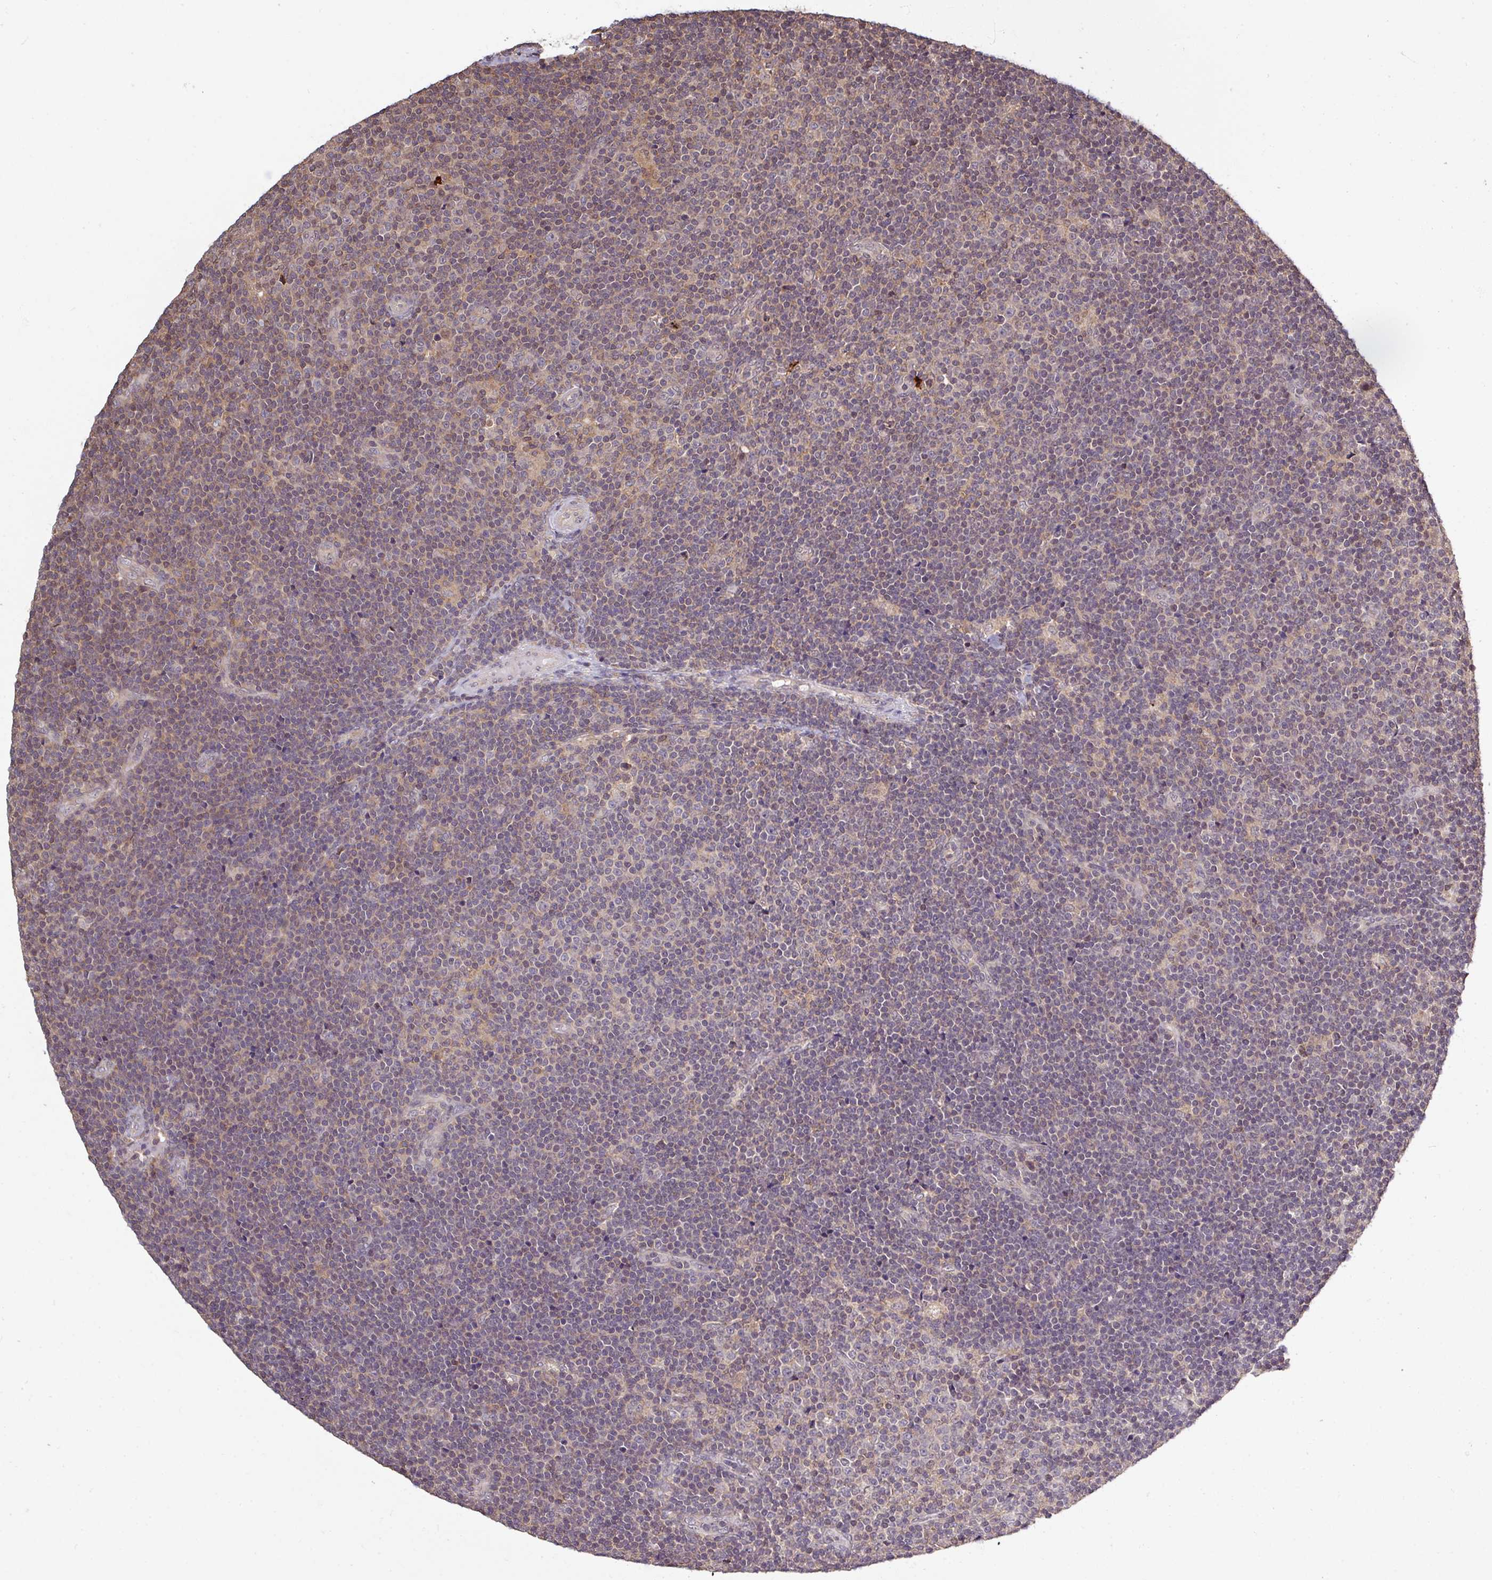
{"staining": {"intensity": "weak", "quantity": "<25%", "location": "cytoplasmic/membranous"}, "tissue": "lymphoma", "cell_type": "Tumor cells", "image_type": "cancer", "snomed": [{"axis": "morphology", "description": "Malignant lymphoma, non-Hodgkin's type, Low grade"}, {"axis": "topography", "description": "Lymph node"}], "caption": "Immunohistochemistry of human malignant lymphoma, non-Hodgkin's type (low-grade) exhibits no positivity in tumor cells. (Stains: DAB immunohistochemistry with hematoxylin counter stain, Microscopy: brightfield microscopy at high magnification).", "gene": "TUSC3", "patient": {"sex": "male", "age": 48}}